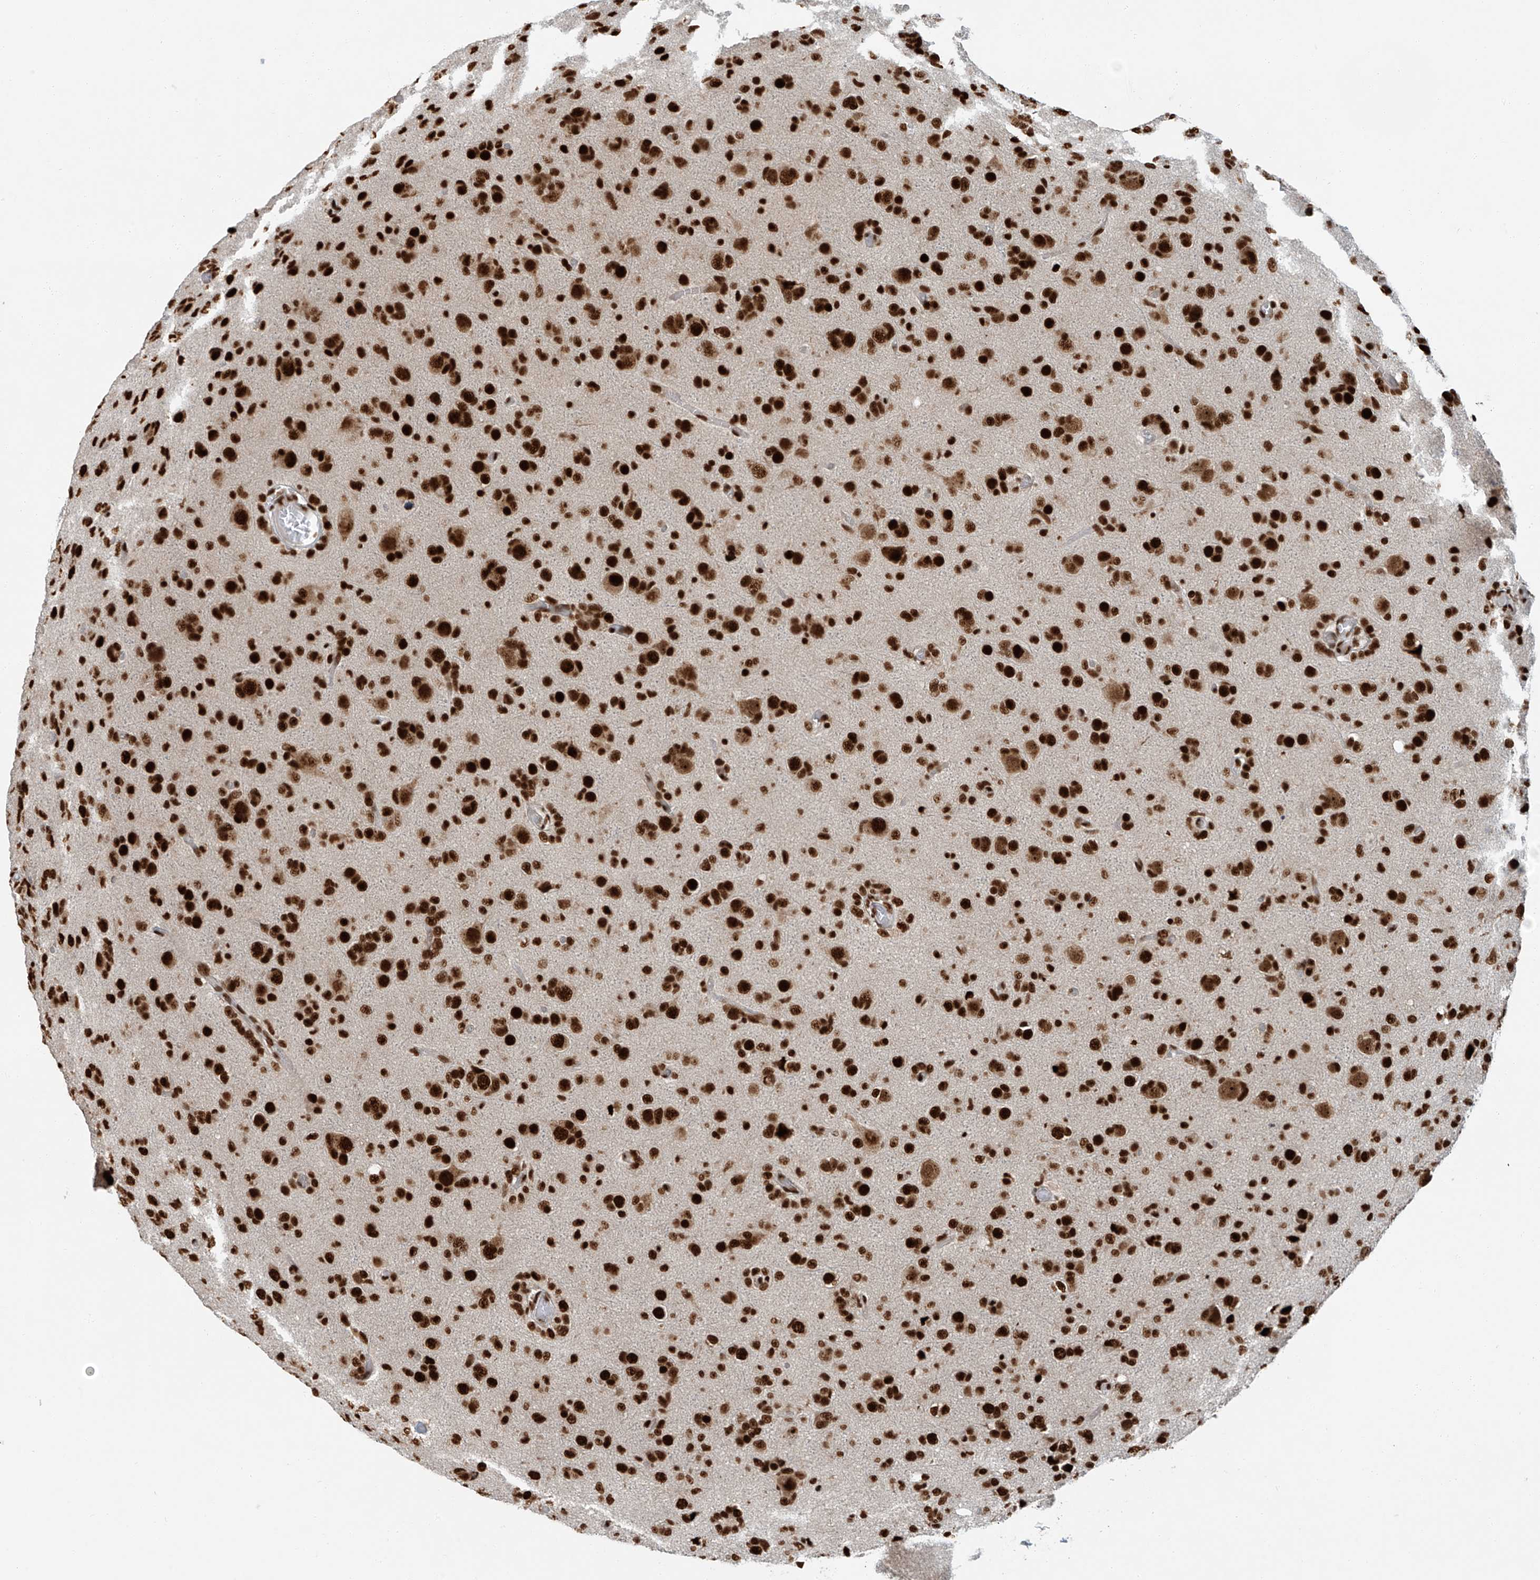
{"staining": {"intensity": "strong", "quantity": ">75%", "location": "nuclear"}, "tissue": "glioma", "cell_type": "Tumor cells", "image_type": "cancer", "snomed": [{"axis": "morphology", "description": "Glioma, malignant, High grade"}, {"axis": "topography", "description": "Brain"}], "caption": "Immunohistochemistry image of high-grade glioma (malignant) stained for a protein (brown), which displays high levels of strong nuclear positivity in approximately >75% of tumor cells.", "gene": "FAM193B", "patient": {"sex": "female", "age": 59}}